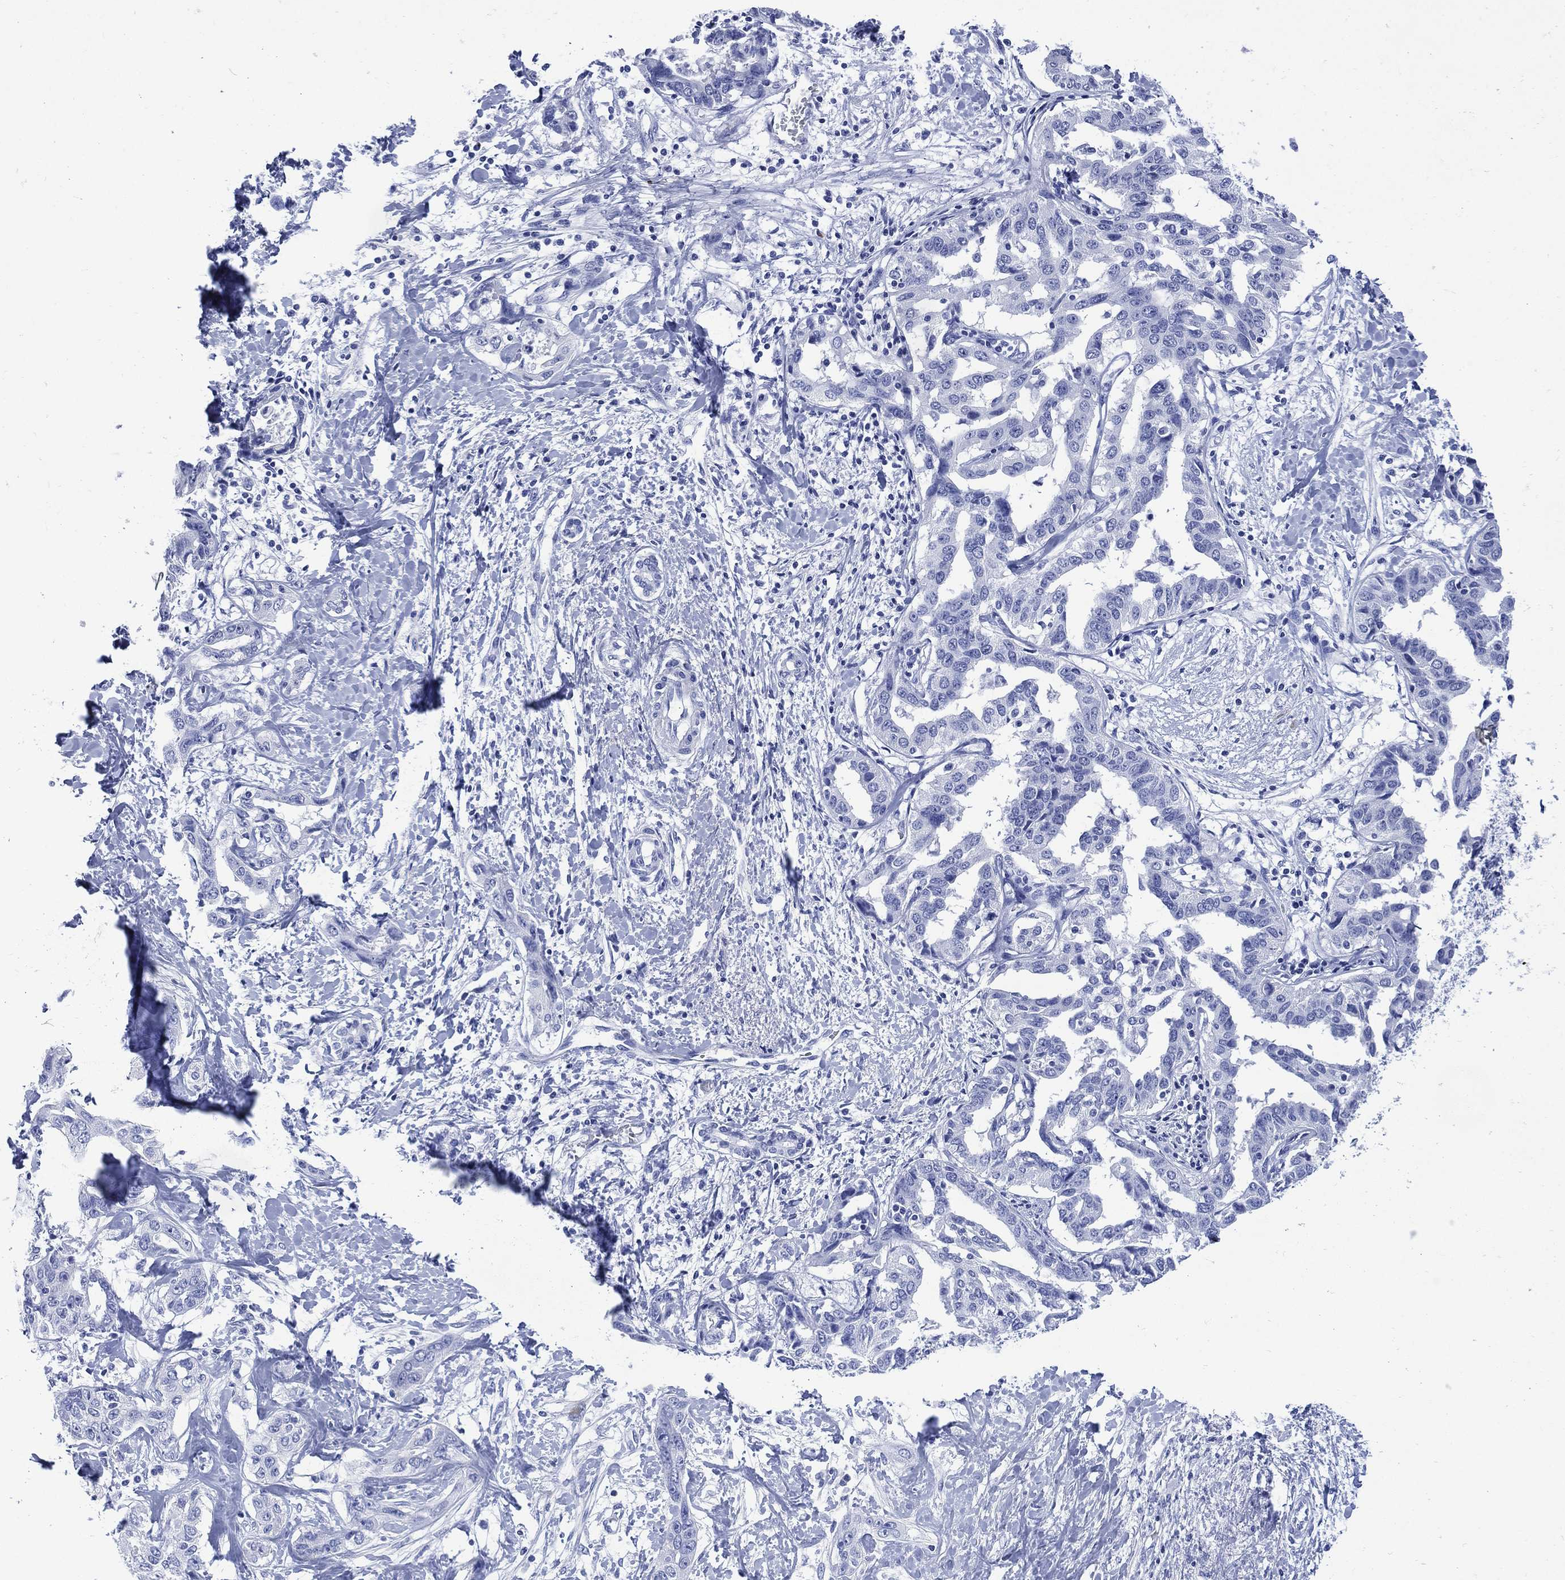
{"staining": {"intensity": "negative", "quantity": "none", "location": "none"}, "tissue": "liver cancer", "cell_type": "Tumor cells", "image_type": "cancer", "snomed": [{"axis": "morphology", "description": "Cholangiocarcinoma"}, {"axis": "topography", "description": "Liver"}], "caption": "Immunohistochemical staining of human liver cancer (cholangiocarcinoma) shows no significant positivity in tumor cells. (Immunohistochemistry, brightfield microscopy, high magnification).", "gene": "SHCBP1L", "patient": {"sex": "male", "age": 59}}